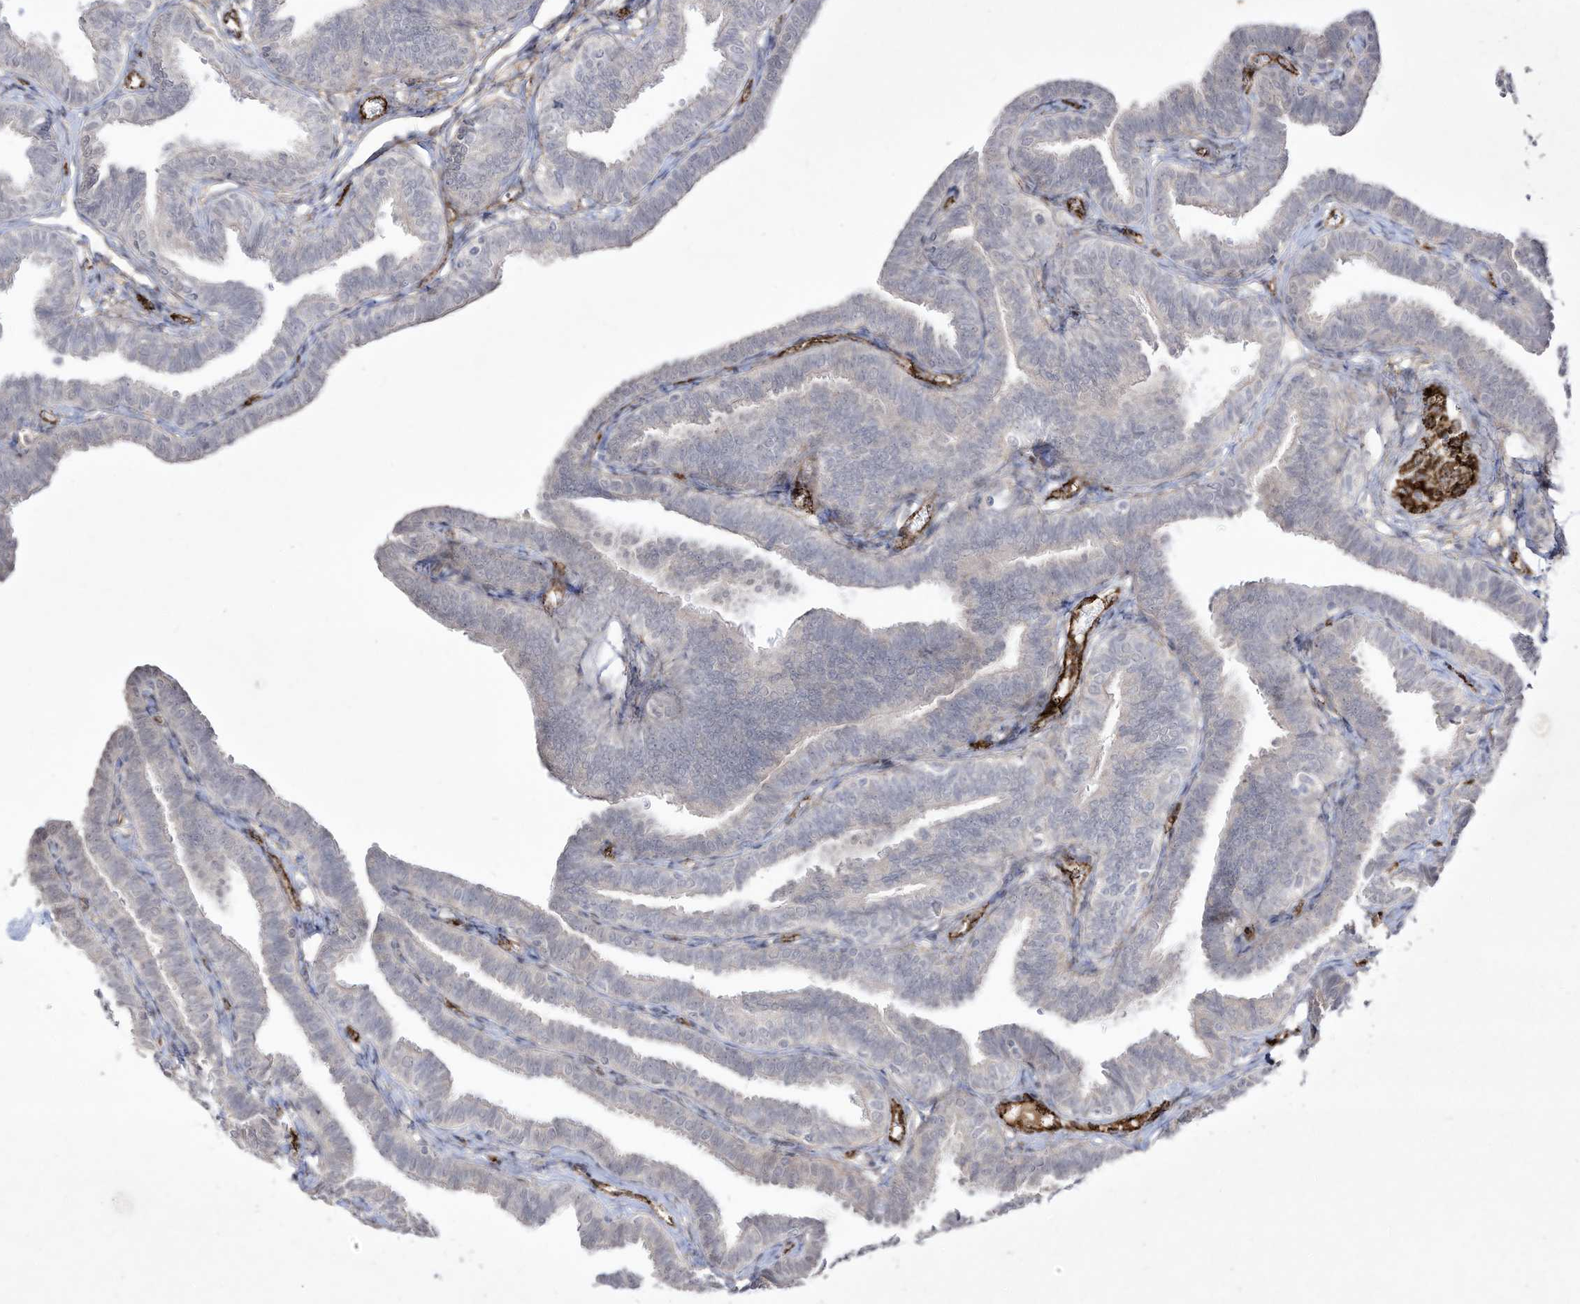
{"staining": {"intensity": "negative", "quantity": "none", "location": "none"}, "tissue": "fallopian tube", "cell_type": "Glandular cells", "image_type": "normal", "snomed": [{"axis": "morphology", "description": "Normal tissue, NOS"}, {"axis": "topography", "description": "Fallopian tube"}, {"axis": "topography", "description": "Ovary"}], "caption": "An image of fallopian tube stained for a protein demonstrates no brown staining in glandular cells. Nuclei are stained in blue.", "gene": "ZGRF1", "patient": {"sex": "female", "age": 23}}